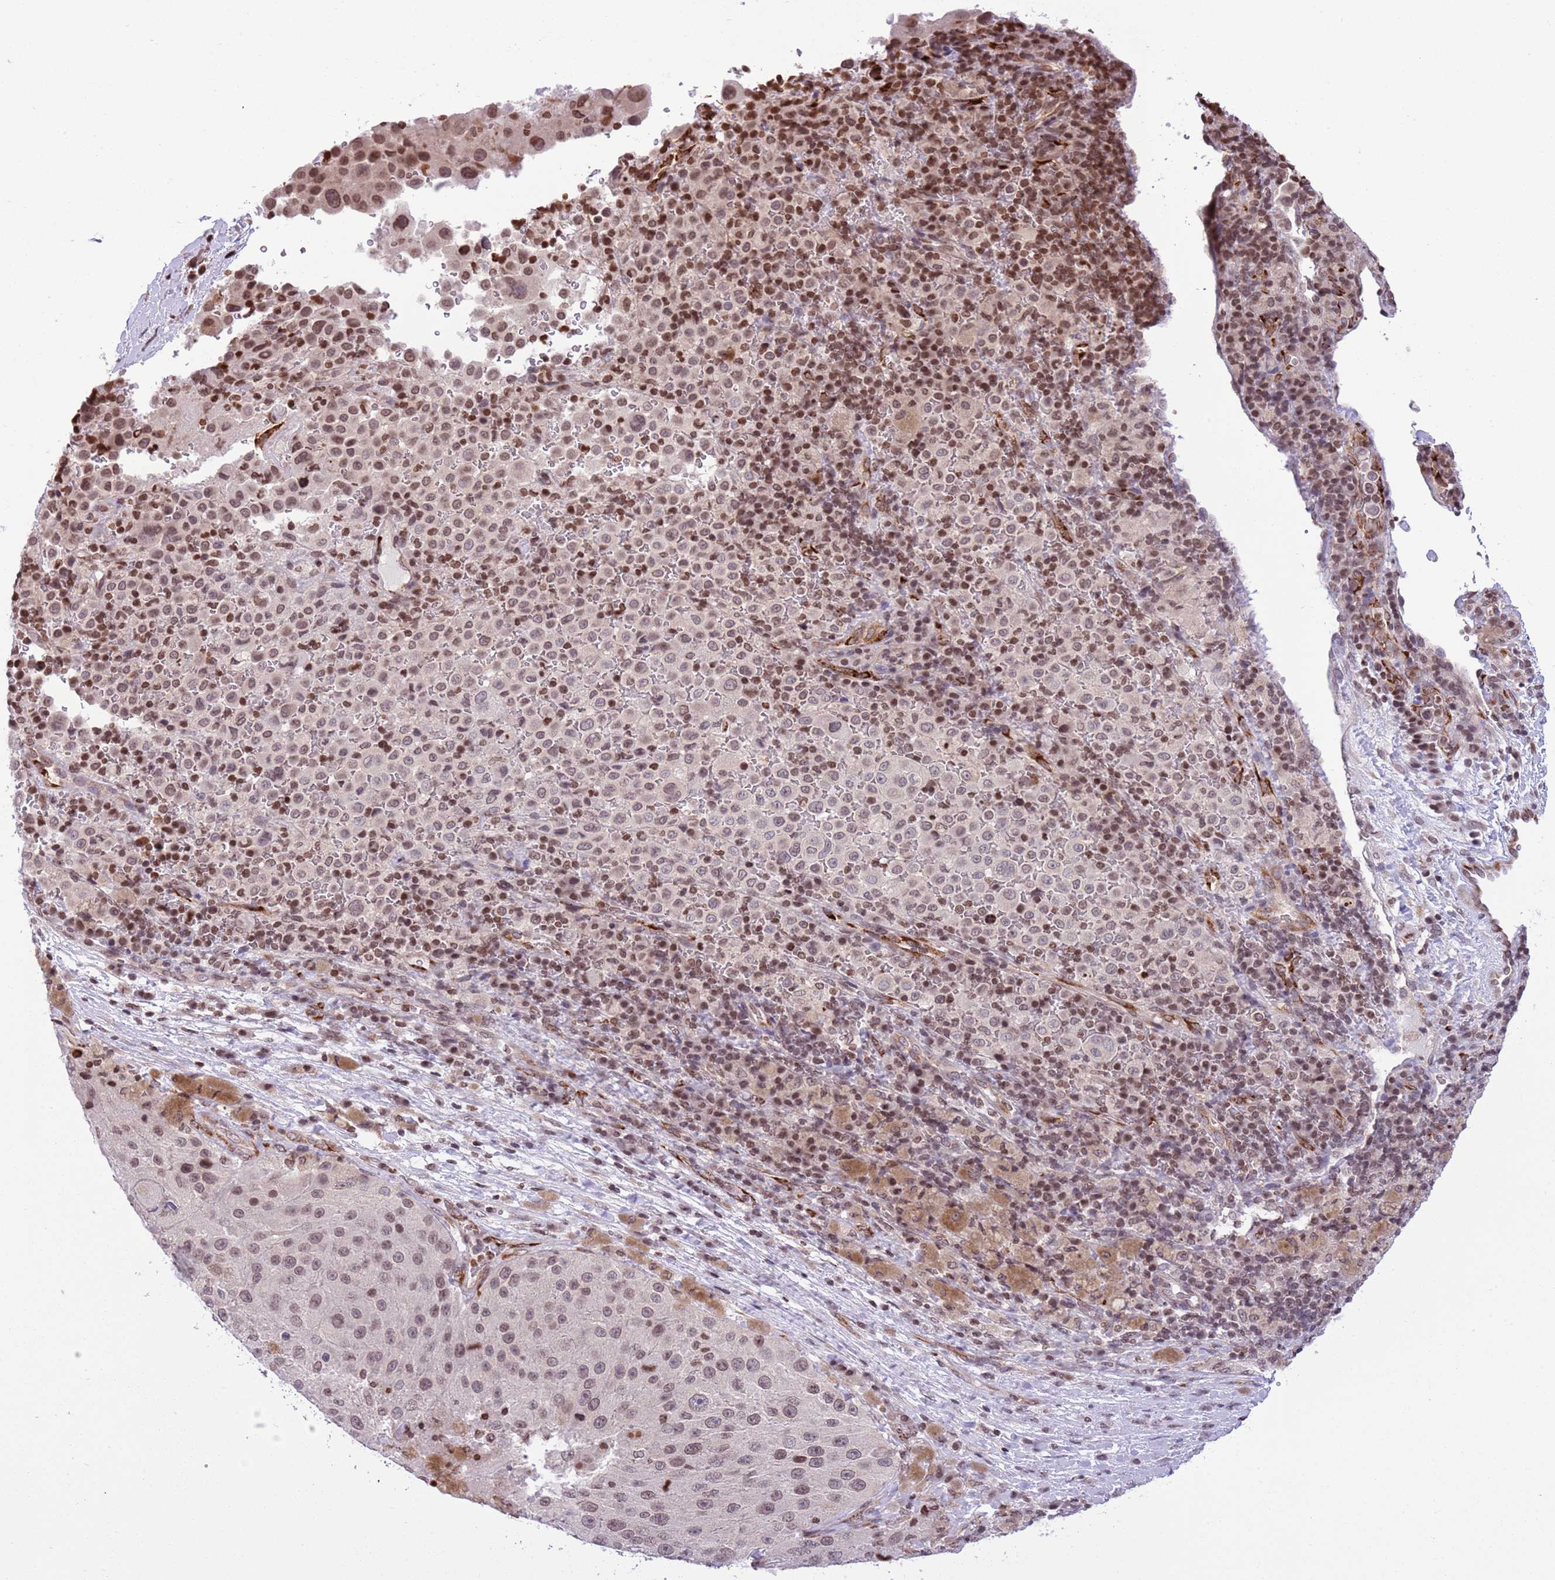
{"staining": {"intensity": "weak", "quantity": ">75%", "location": "nuclear"}, "tissue": "melanoma", "cell_type": "Tumor cells", "image_type": "cancer", "snomed": [{"axis": "morphology", "description": "Malignant melanoma, Metastatic site"}, {"axis": "topography", "description": "Lymph node"}], "caption": "Protein expression by immunohistochemistry demonstrates weak nuclear staining in about >75% of tumor cells in melanoma. (DAB (3,3'-diaminobenzidine) IHC with brightfield microscopy, high magnification).", "gene": "NRIP1", "patient": {"sex": "male", "age": 62}}